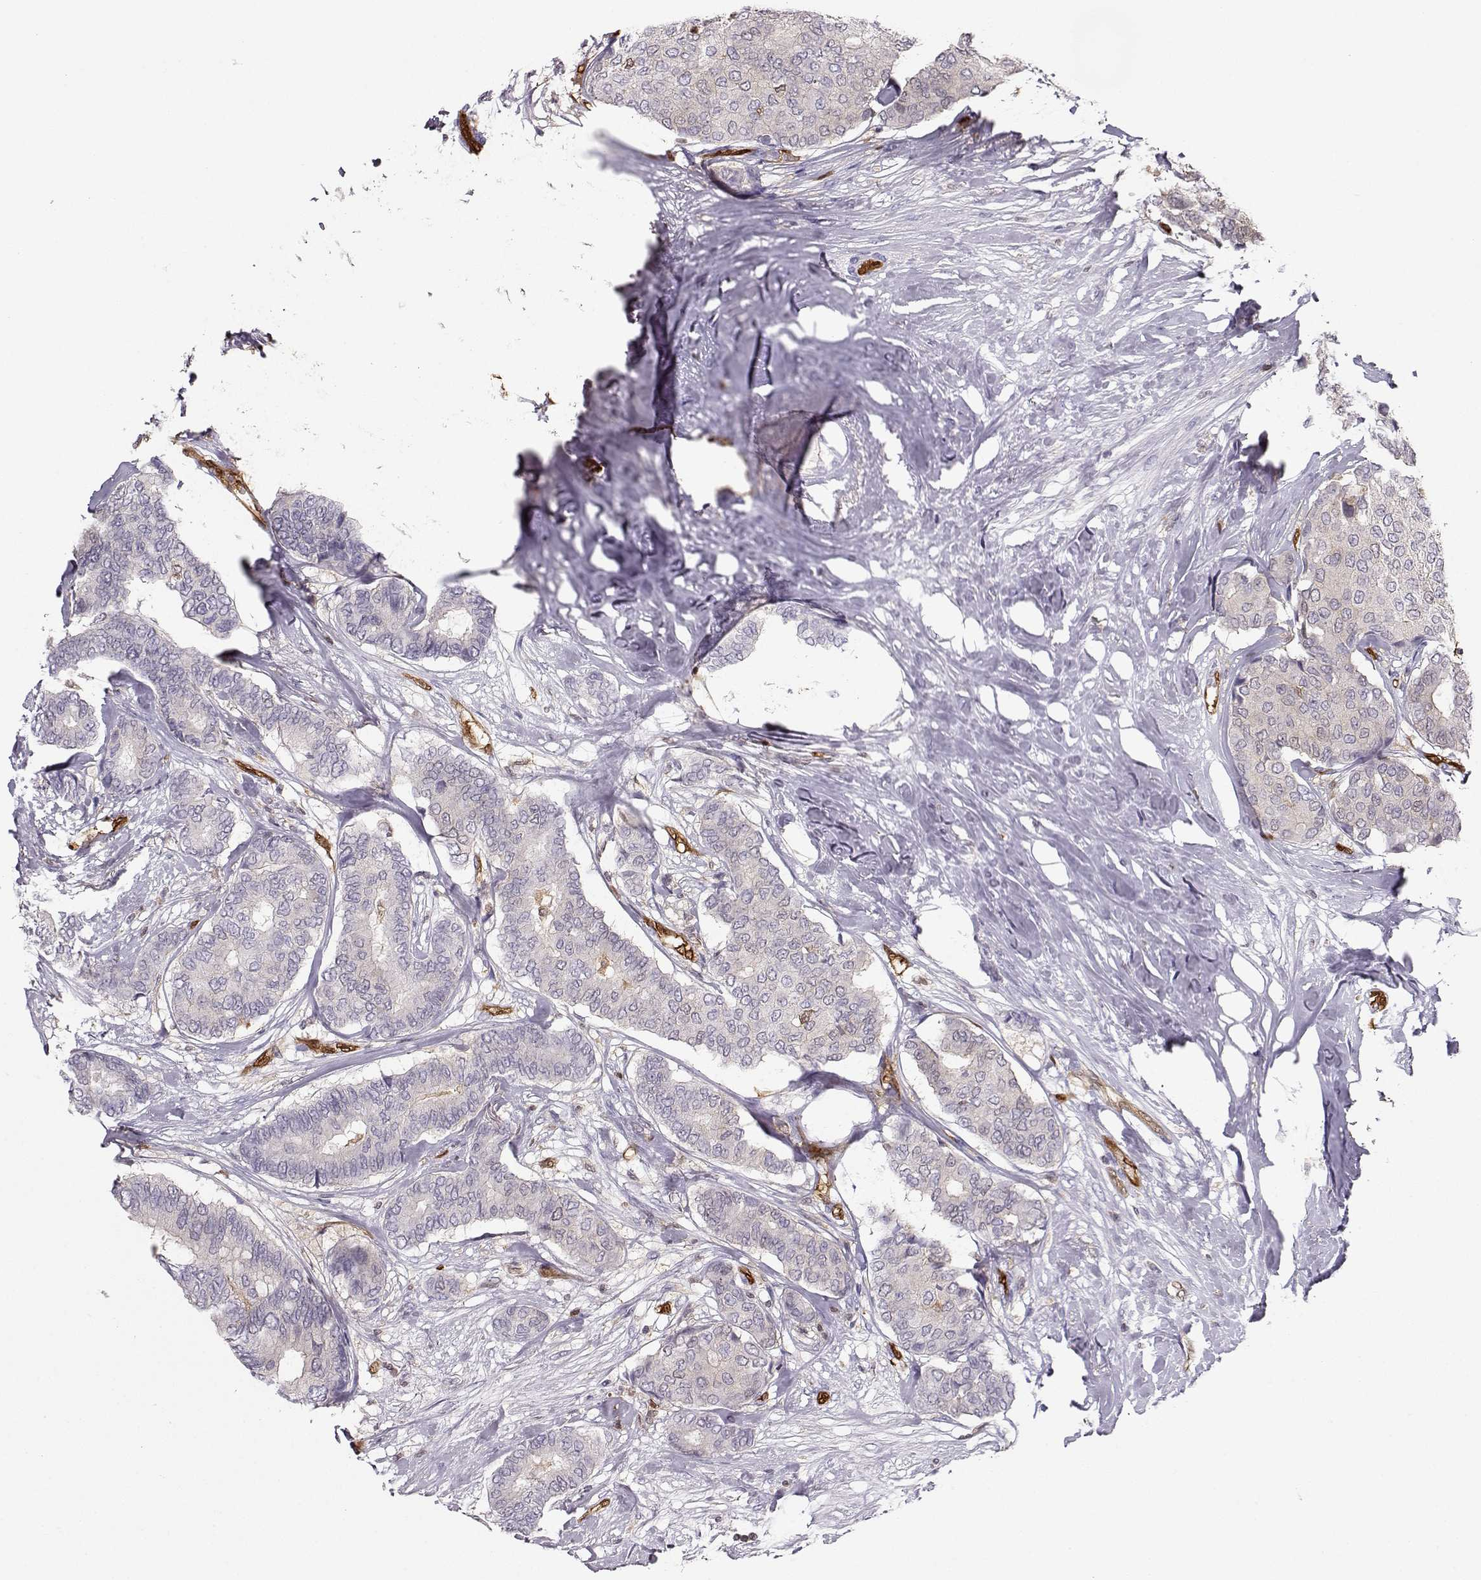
{"staining": {"intensity": "negative", "quantity": "none", "location": "none"}, "tissue": "breast cancer", "cell_type": "Tumor cells", "image_type": "cancer", "snomed": [{"axis": "morphology", "description": "Duct carcinoma"}, {"axis": "topography", "description": "Breast"}], "caption": "DAB immunohistochemical staining of human infiltrating ductal carcinoma (breast) reveals no significant positivity in tumor cells.", "gene": "PNP", "patient": {"sex": "female", "age": 75}}